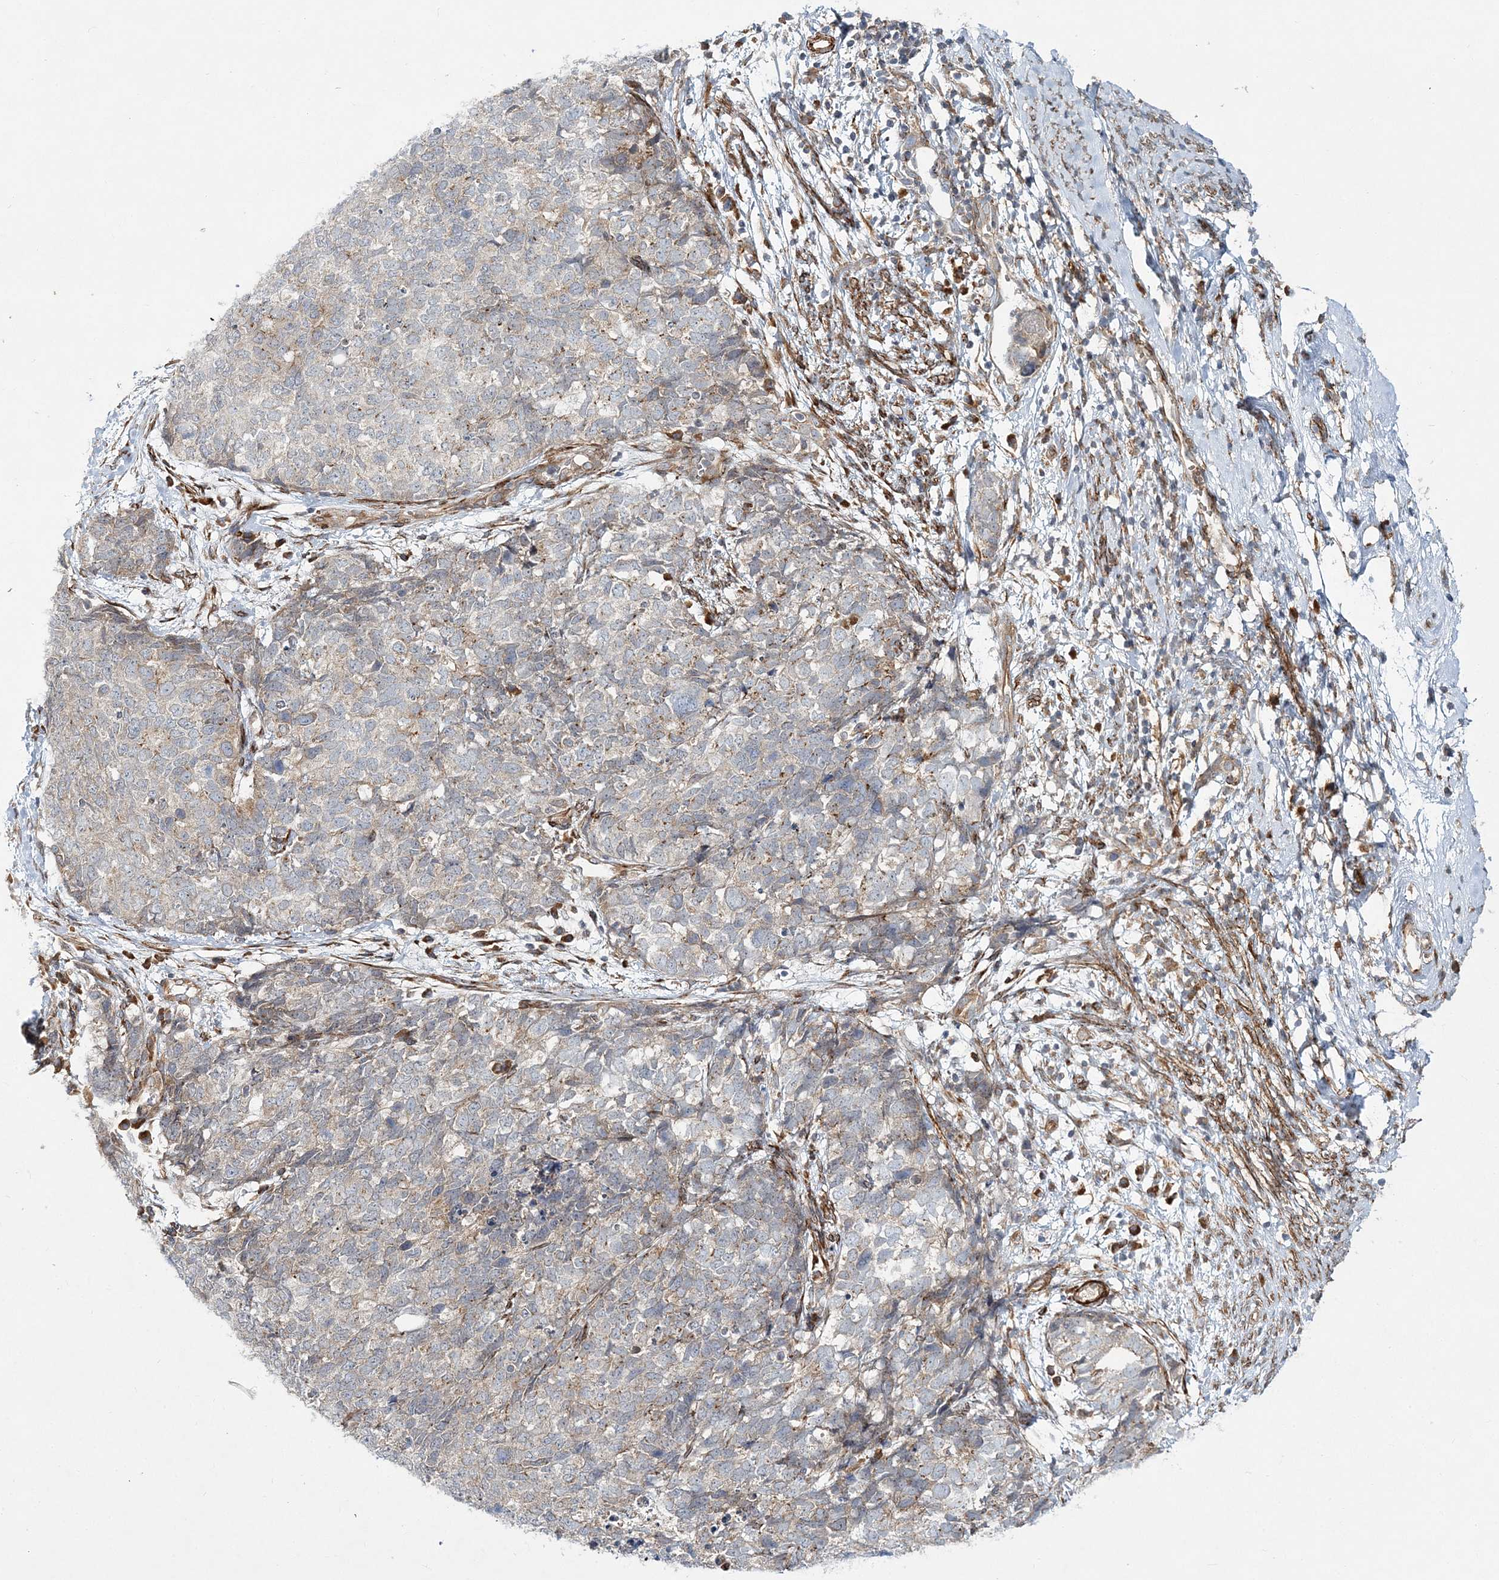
{"staining": {"intensity": "negative", "quantity": "none", "location": "none"}, "tissue": "cervical cancer", "cell_type": "Tumor cells", "image_type": "cancer", "snomed": [{"axis": "morphology", "description": "Squamous cell carcinoma, NOS"}, {"axis": "topography", "description": "Cervix"}], "caption": "A photomicrograph of cervical cancer (squamous cell carcinoma) stained for a protein reveals no brown staining in tumor cells.", "gene": "NBAS", "patient": {"sex": "female", "age": 63}}